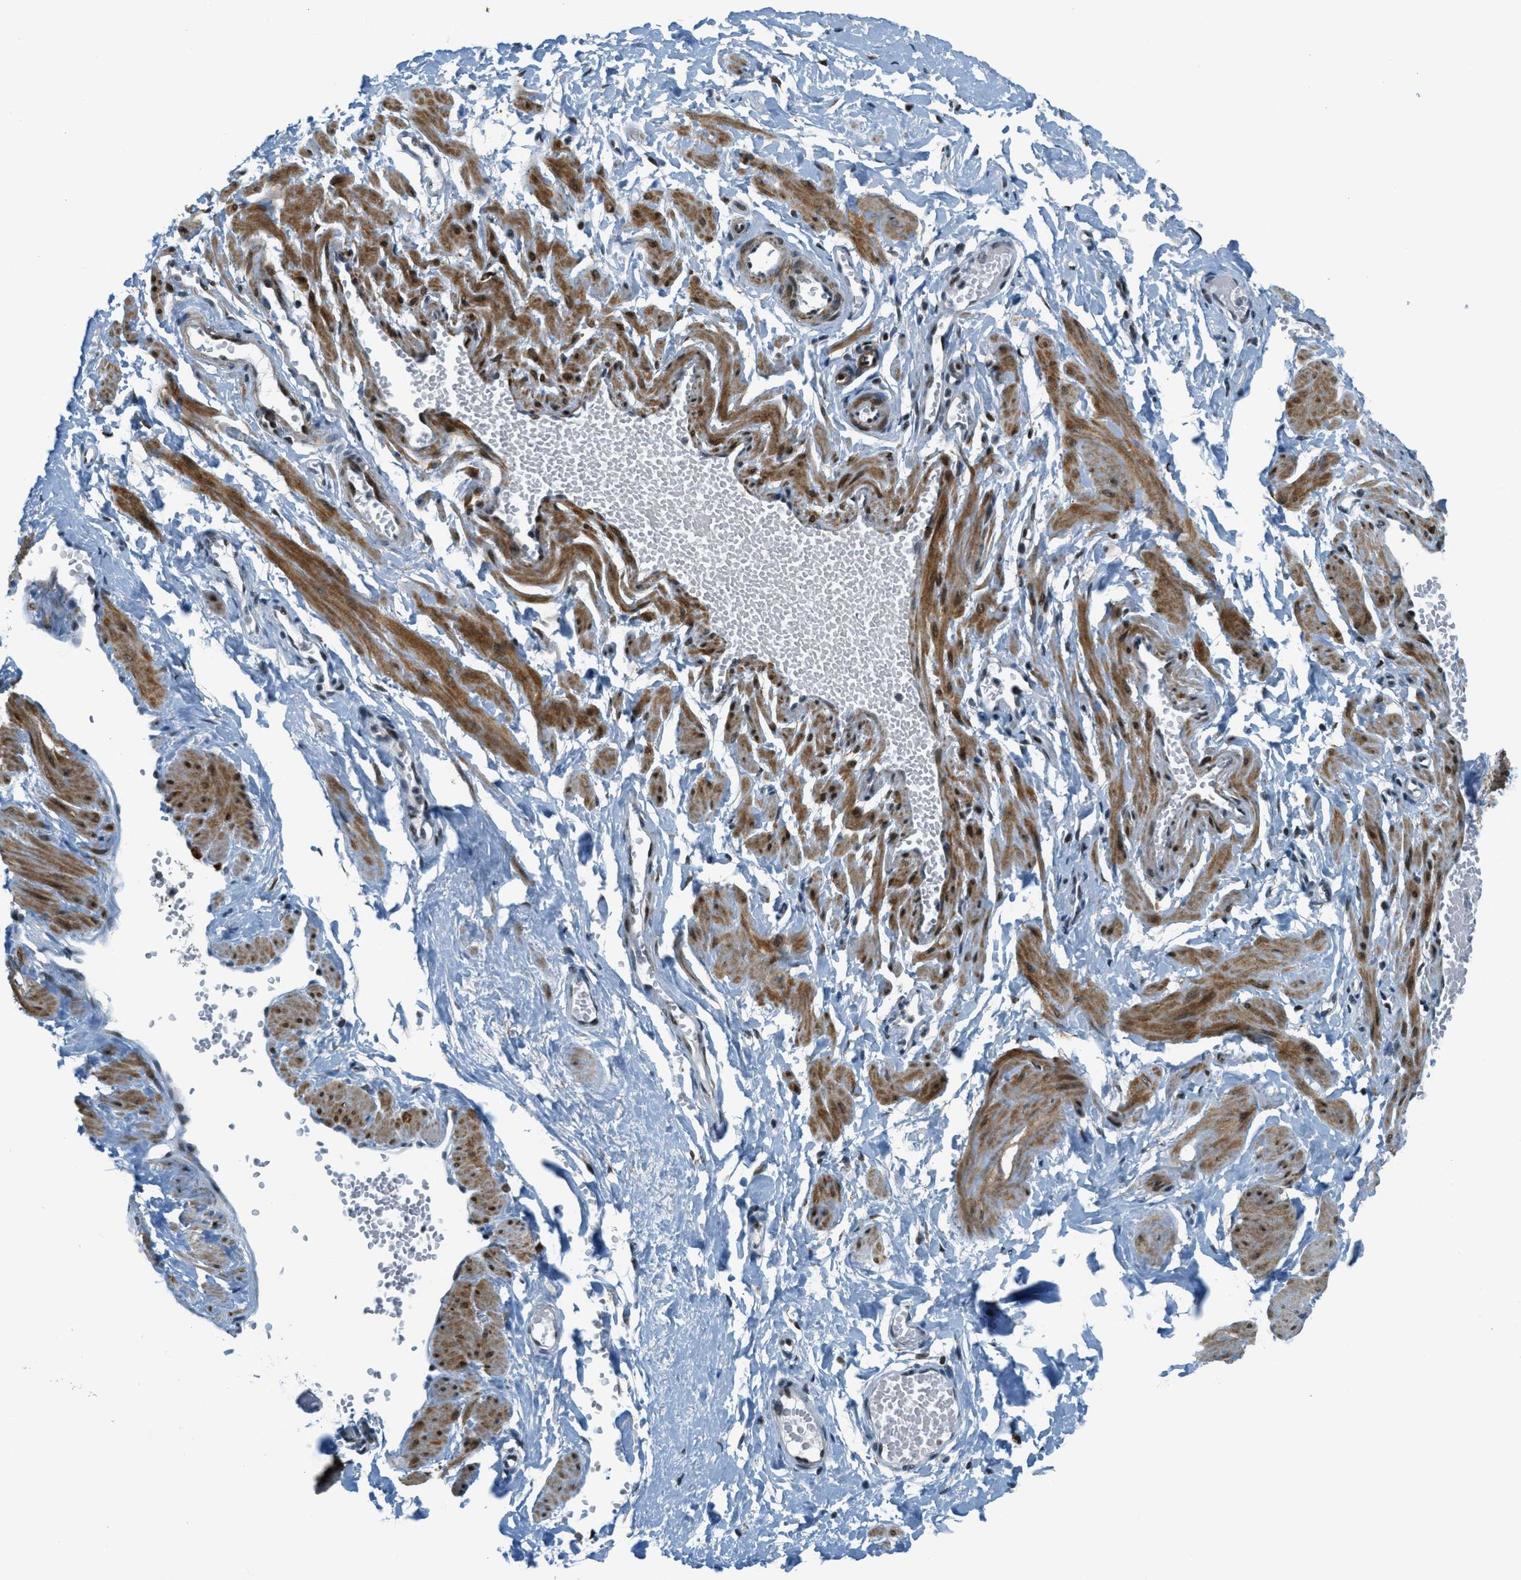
{"staining": {"intensity": "negative", "quantity": "none", "location": "none"}, "tissue": "adipose tissue", "cell_type": "Adipocytes", "image_type": "normal", "snomed": [{"axis": "morphology", "description": "Normal tissue, NOS"}, {"axis": "topography", "description": "Soft tissue"}, {"axis": "topography", "description": "Vascular tissue"}], "caption": "Adipocytes are negative for brown protein staining in normal adipose tissue. (DAB IHC visualized using brightfield microscopy, high magnification).", "gene": "ZDHHC23", "patient": {"sex": "female", "age": 35}}